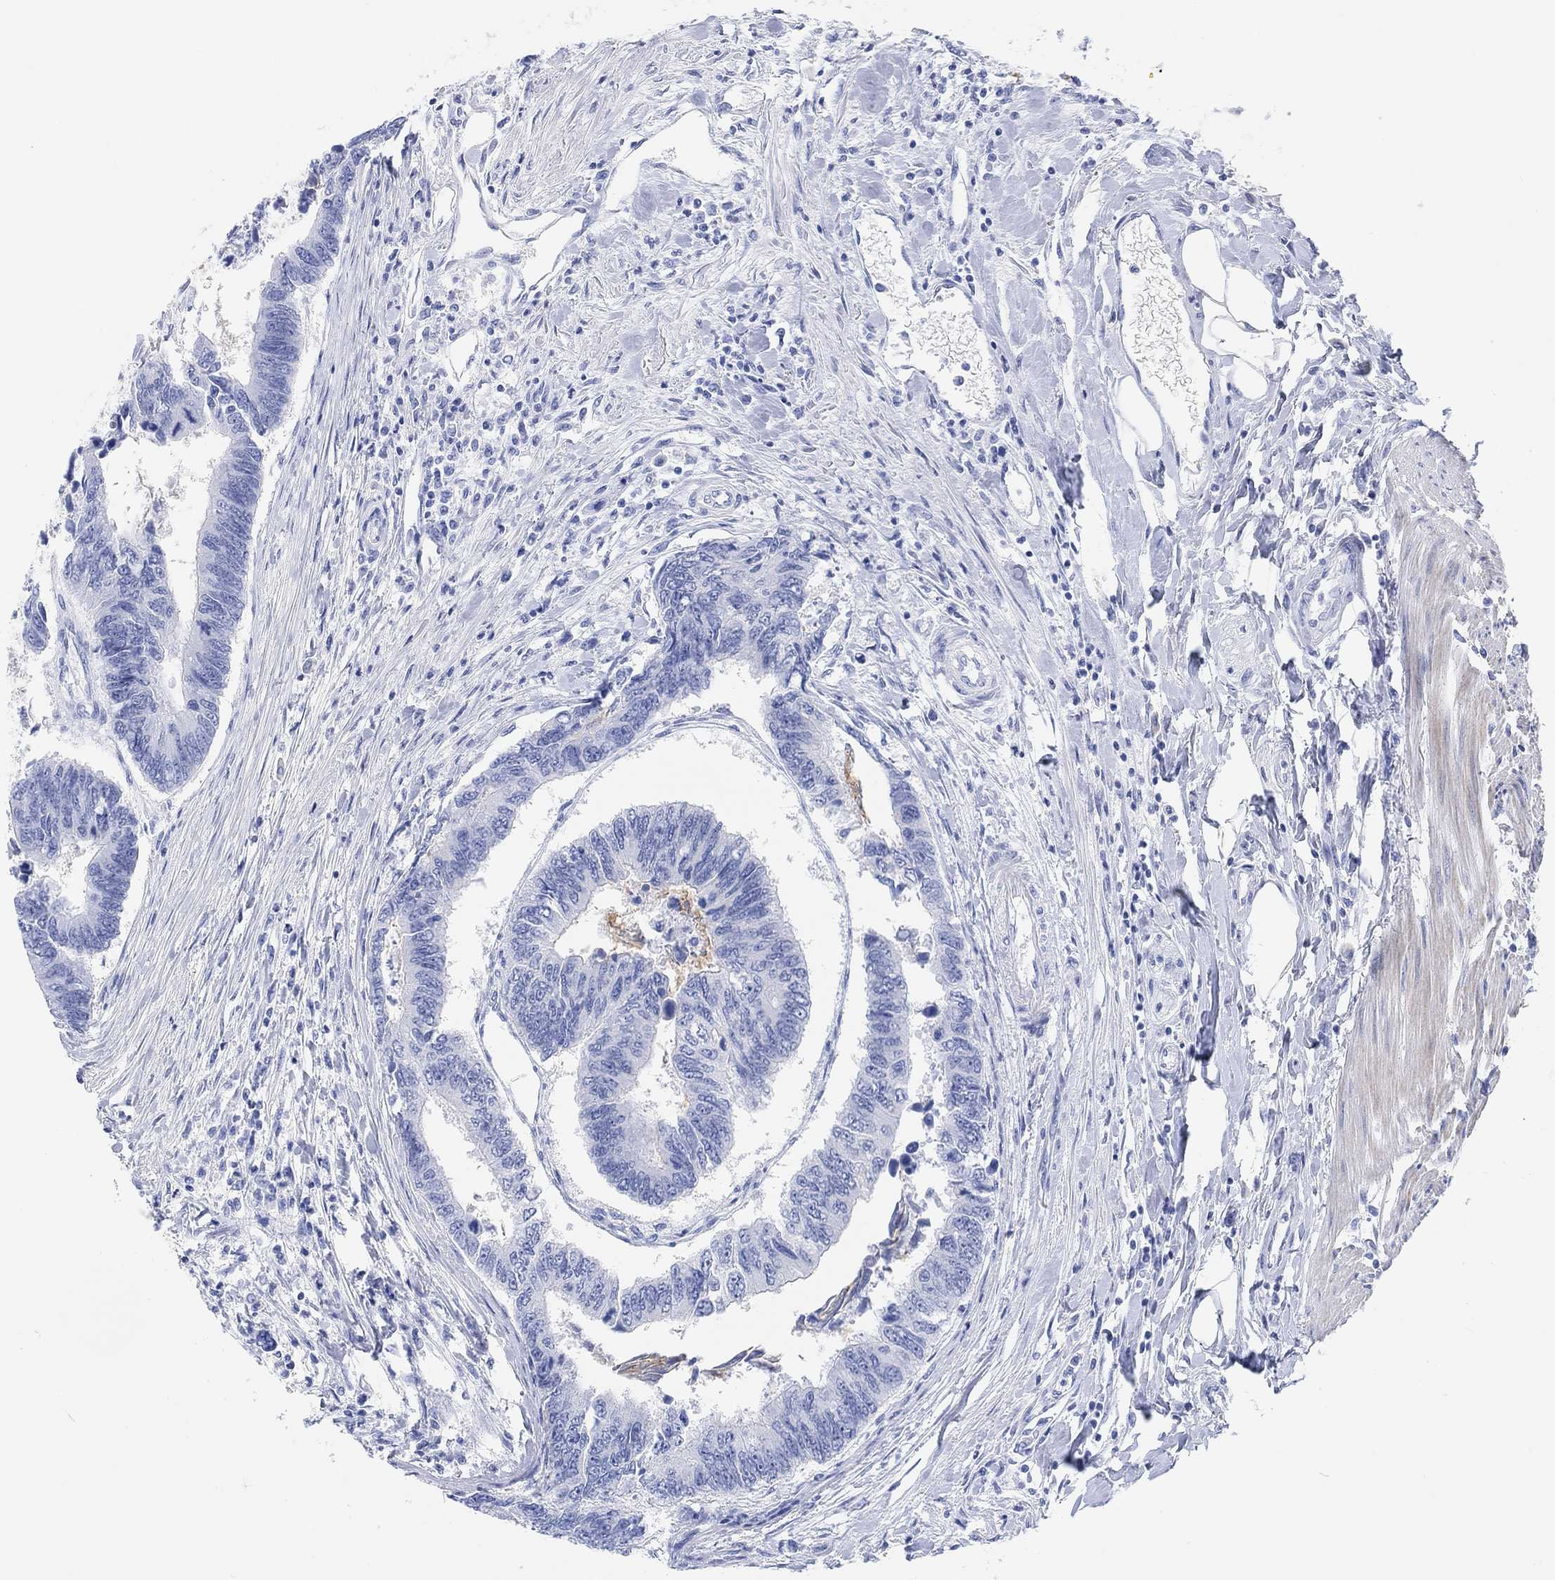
{"staining": {"intensity": "negative", "quantity": "none", "location": "none"}, "tissue": "colorectal cancer", "cell_type": "Tumor cells", "image_type": "cancer", "snomed": [{"axis": "morphology", "description": "Adenocarcinoma, NOS"}, {"axis": "topography", "description": "Colon"}], "caption": "This is an immunohistochemistry (IHC) micrograph of human colorectal adenocarcinoma. There is no expression in tumor cells.", "gene": "XIRP2", "patient": {"sex": "female", "age": 65}}